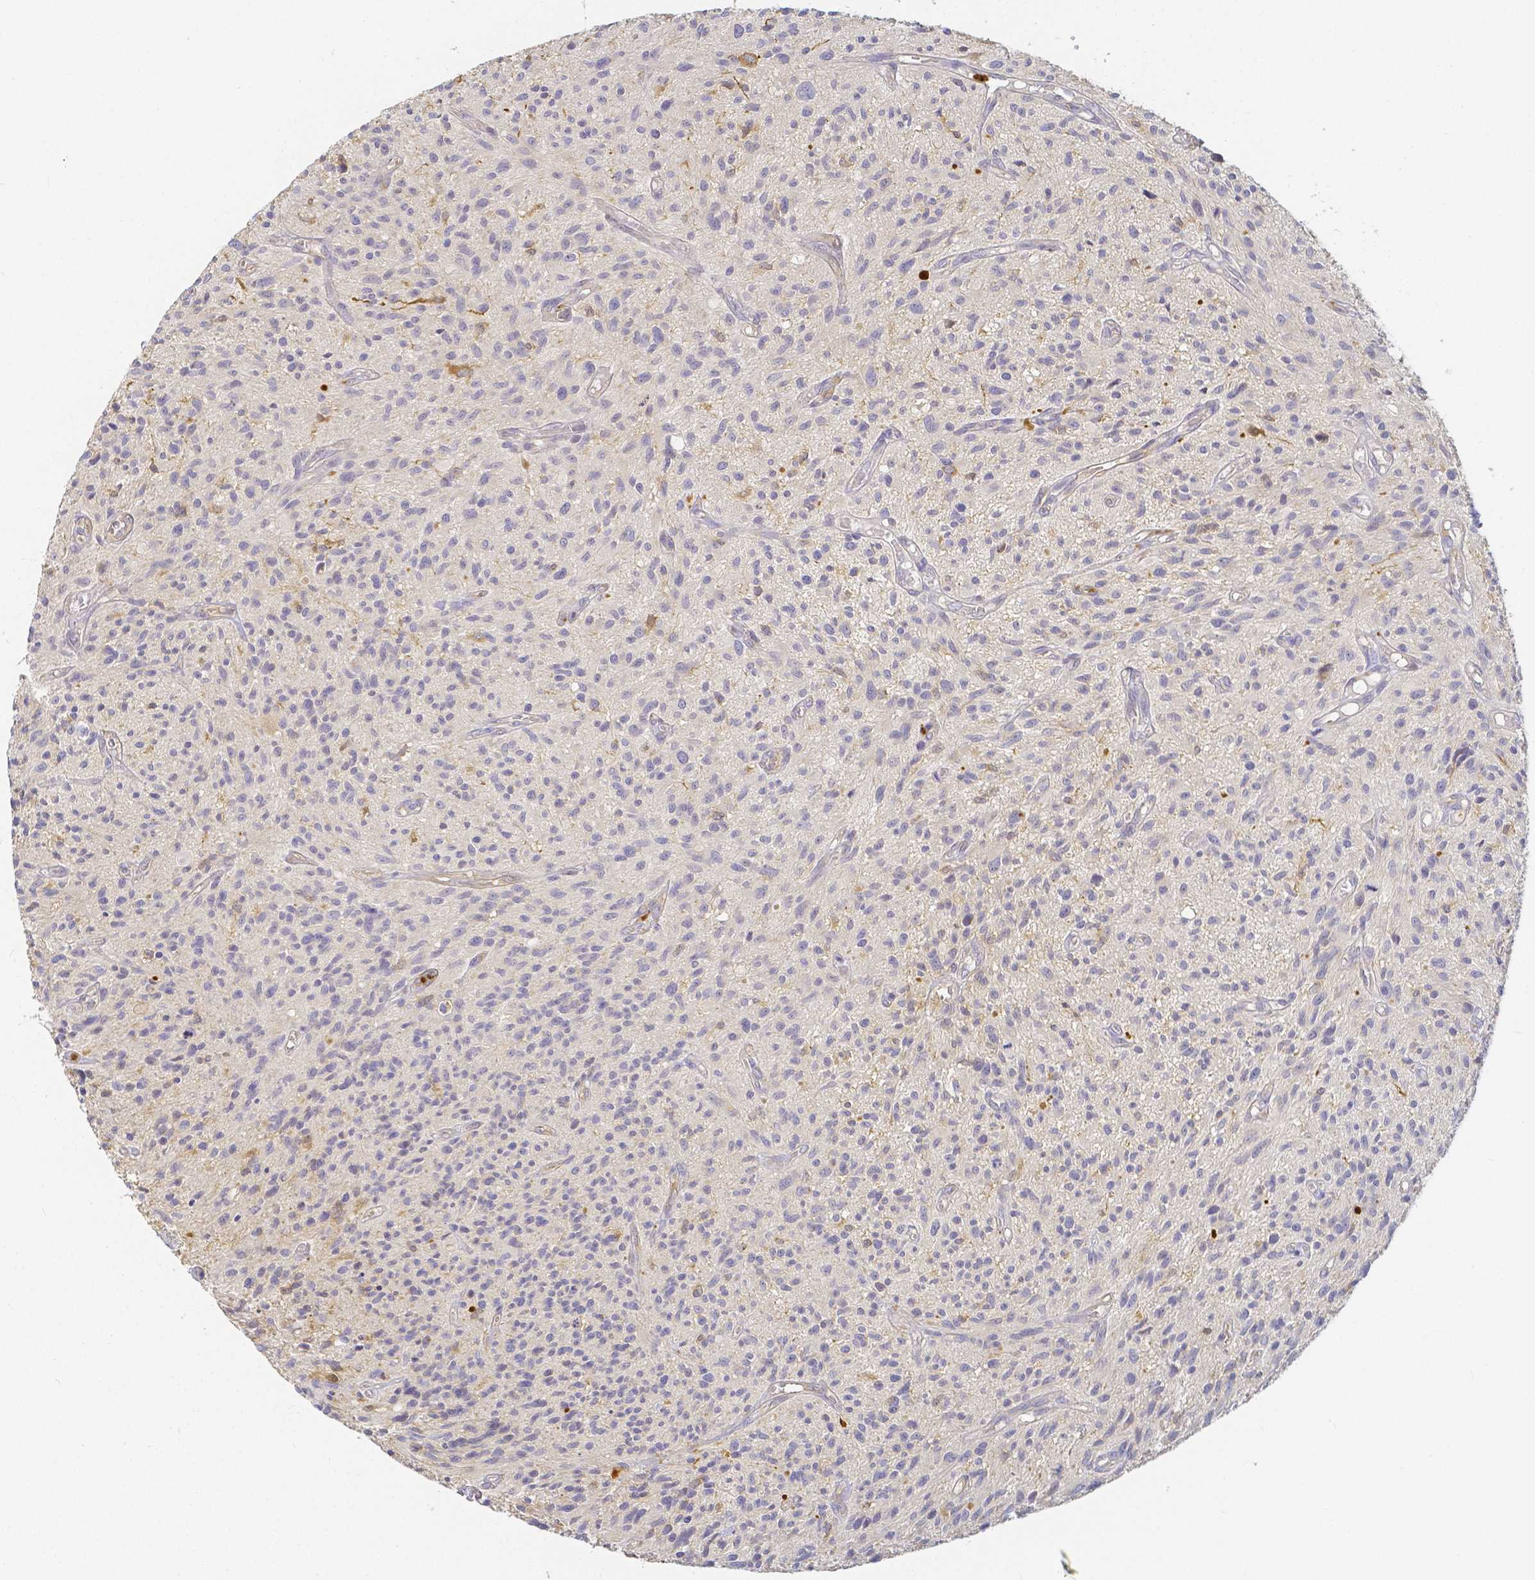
{"staining": {"intensity": "negative", "quantity": "none", "location": "none"}, "tissue": "glioma", "cell_type": "Tumor cells", "image_type": "cancer", "snomed": [{"axis": "morphology", "description": "Glioma, malignant, High grade"}, {"axis": "topography", "description": "Brain"}], "caption": "Malignant high-grade glioma was stained to show a protein in brown. There is no significant expression in tumor cells.", "gene": "KCNH1", "patient": {"sex": "male", "age": 75}}